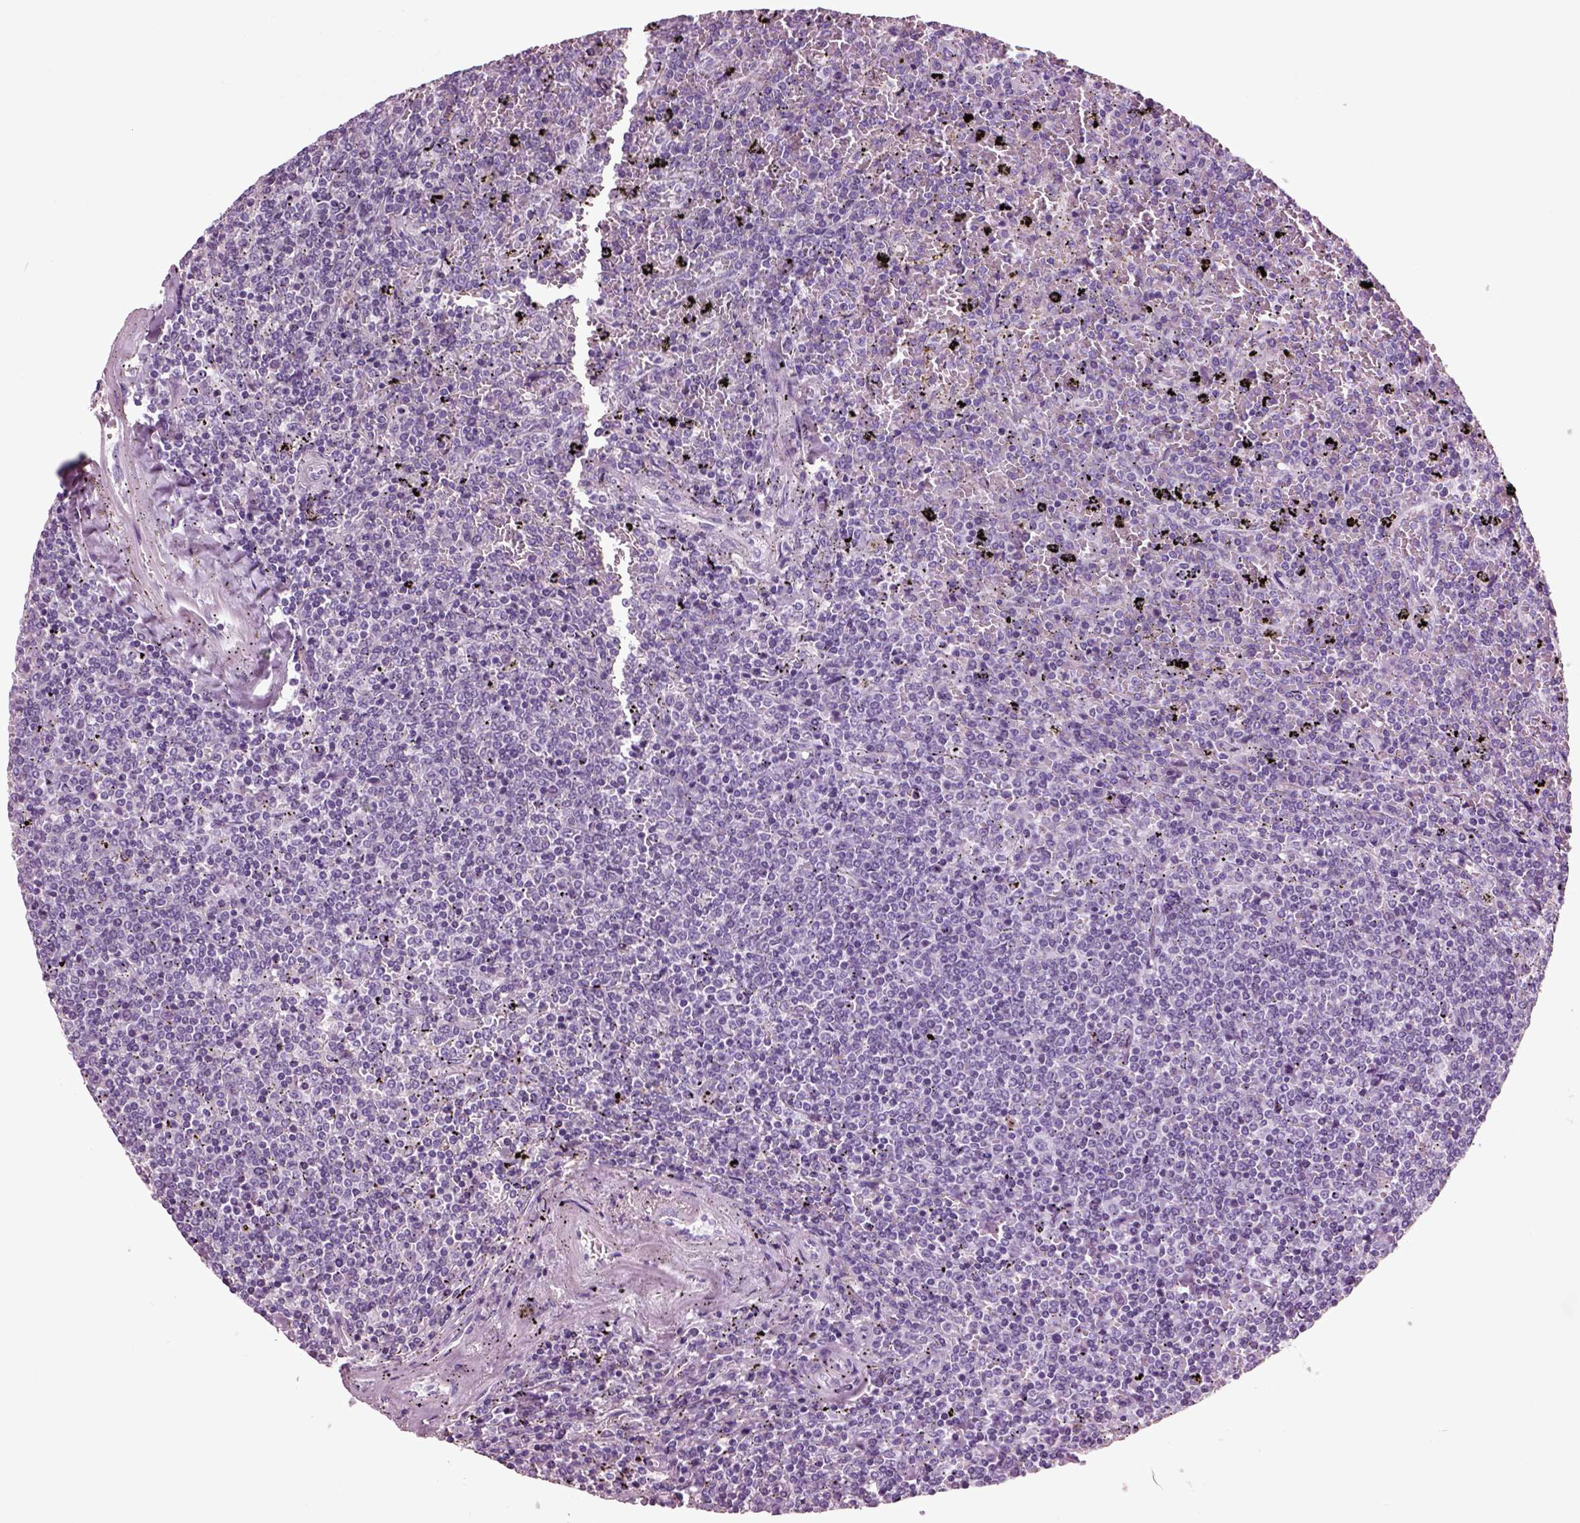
{"staining": {"intensity": "negative", "quantity": "none", "location": "none"}, "tissue": "lymphoma", "cell_type": "Tumor cells", "image_type": "cancer", "snomed": [{"axis": "morphology", "description": "Malignant lymphoma, non-Hodgkin's type, Low grade"}, {"axis": "topography", "description": "Spleen"}], "caption": "An immunohistochemistry micrograph of low-grade malignant lymphoma, non-Hodgkin's type is shown. There is no staining in tumor cells of low-grade malignant lymphoma, non-Hodgkin's type.", "gene": "CHGB", "patient": {"sex": "female", "age": 77}}